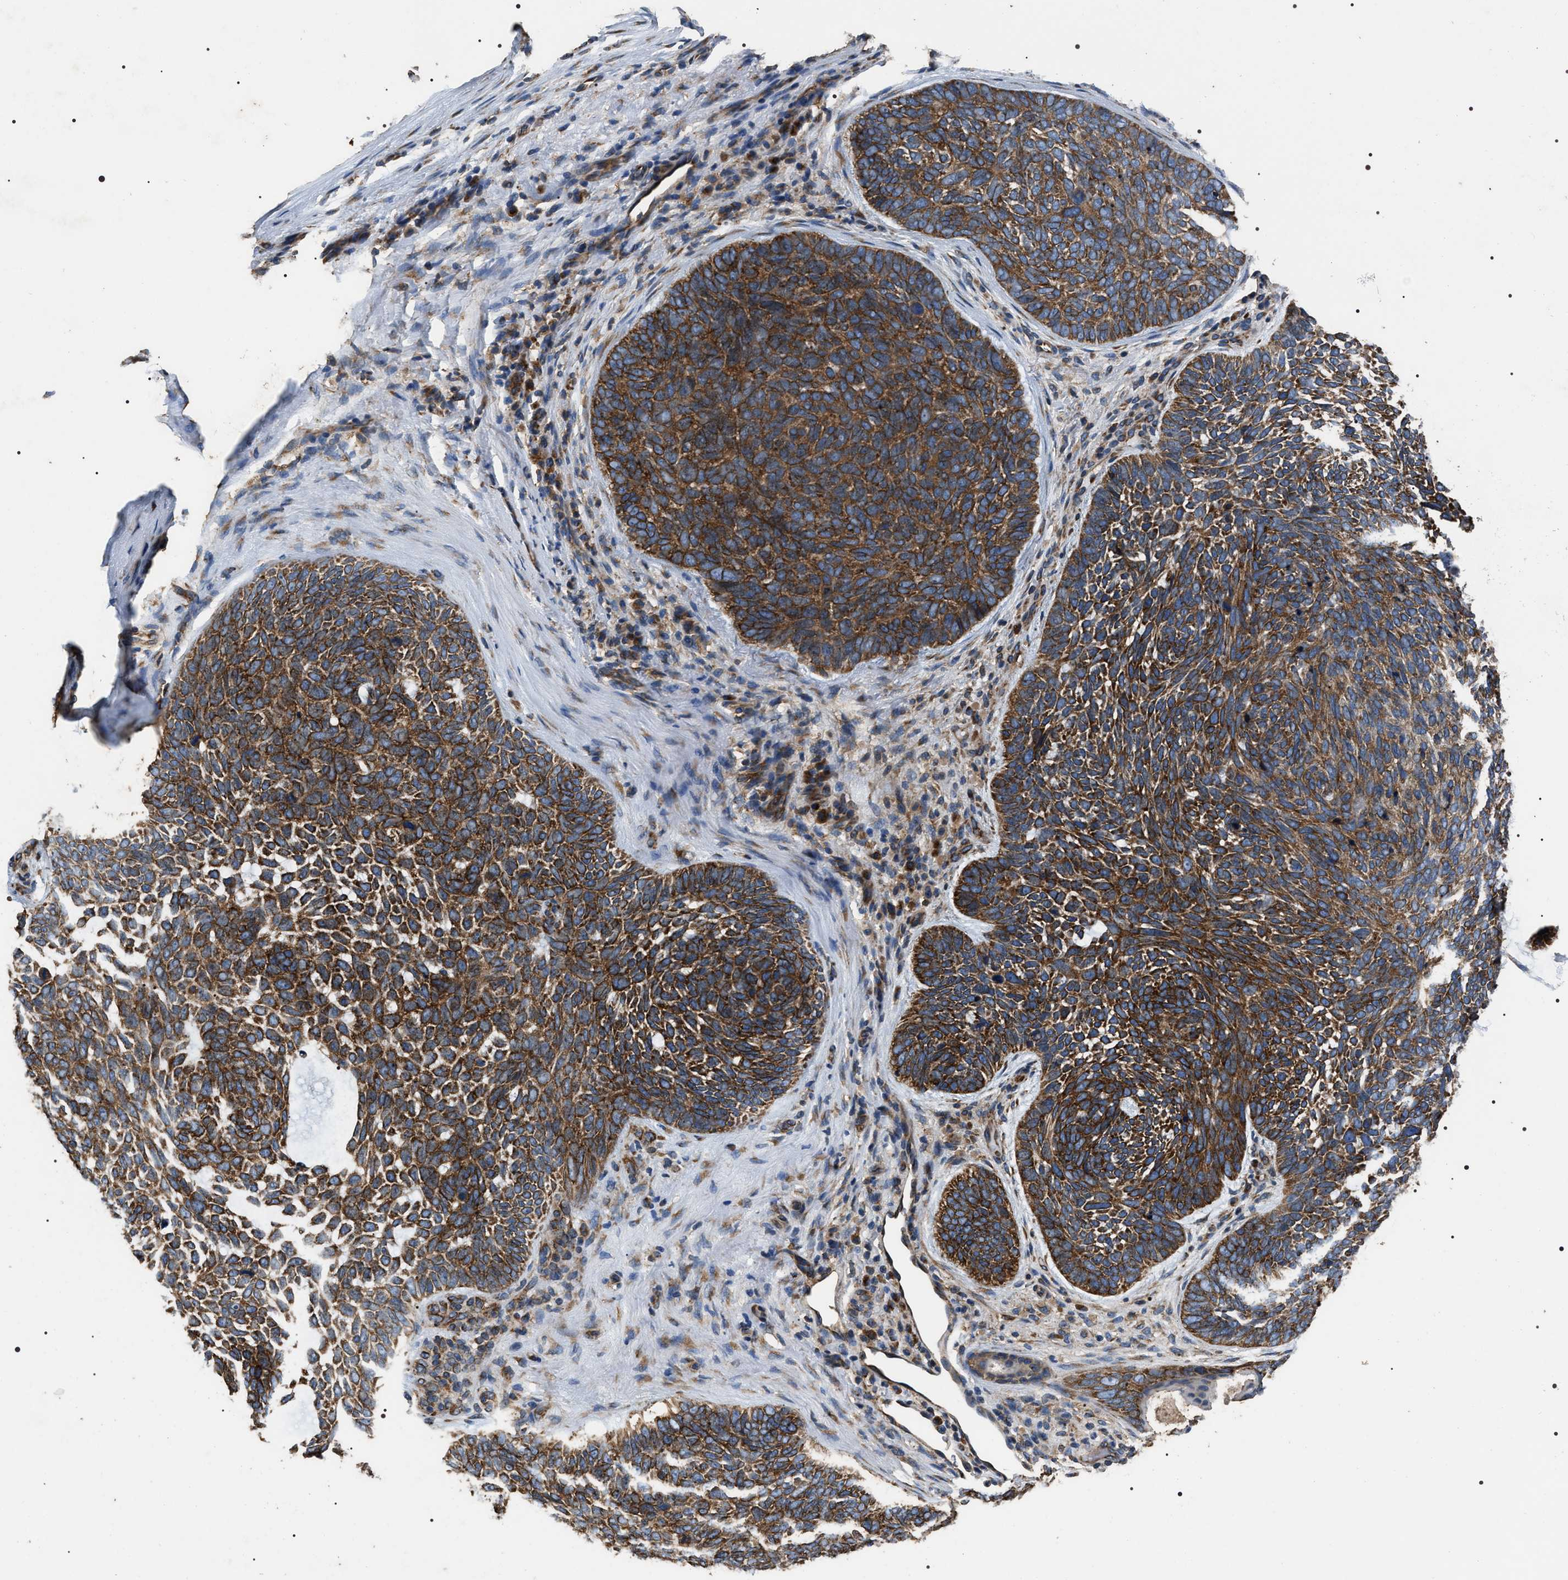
{"staining": {"intensity": "strong", "quantity": ">75%", "location": "cytoplasmic/membranous"}, "tissue": "skin cancer", "cell_type": "Tumor cells", "image_type": "cancer", "snomed": [{"axis": "morphology", "description": "Basal cell carcinoma"}, {"axis": "topography", "description": "Skin"}, {"axis": "topography", "description": "Skin of head"}], "caption": "An immunohistochemistry (IHC) photomicrograph of tumor tissue is shown. Protein staining in brown highlights strong cytoplasmic/membranous positivity in skin cancer within tumor cells. (brown staining indicates protein expression, while blue staining denotes nuclei).", "gene": "KTN1", "patient": {"sex": "female", "age": 85}}